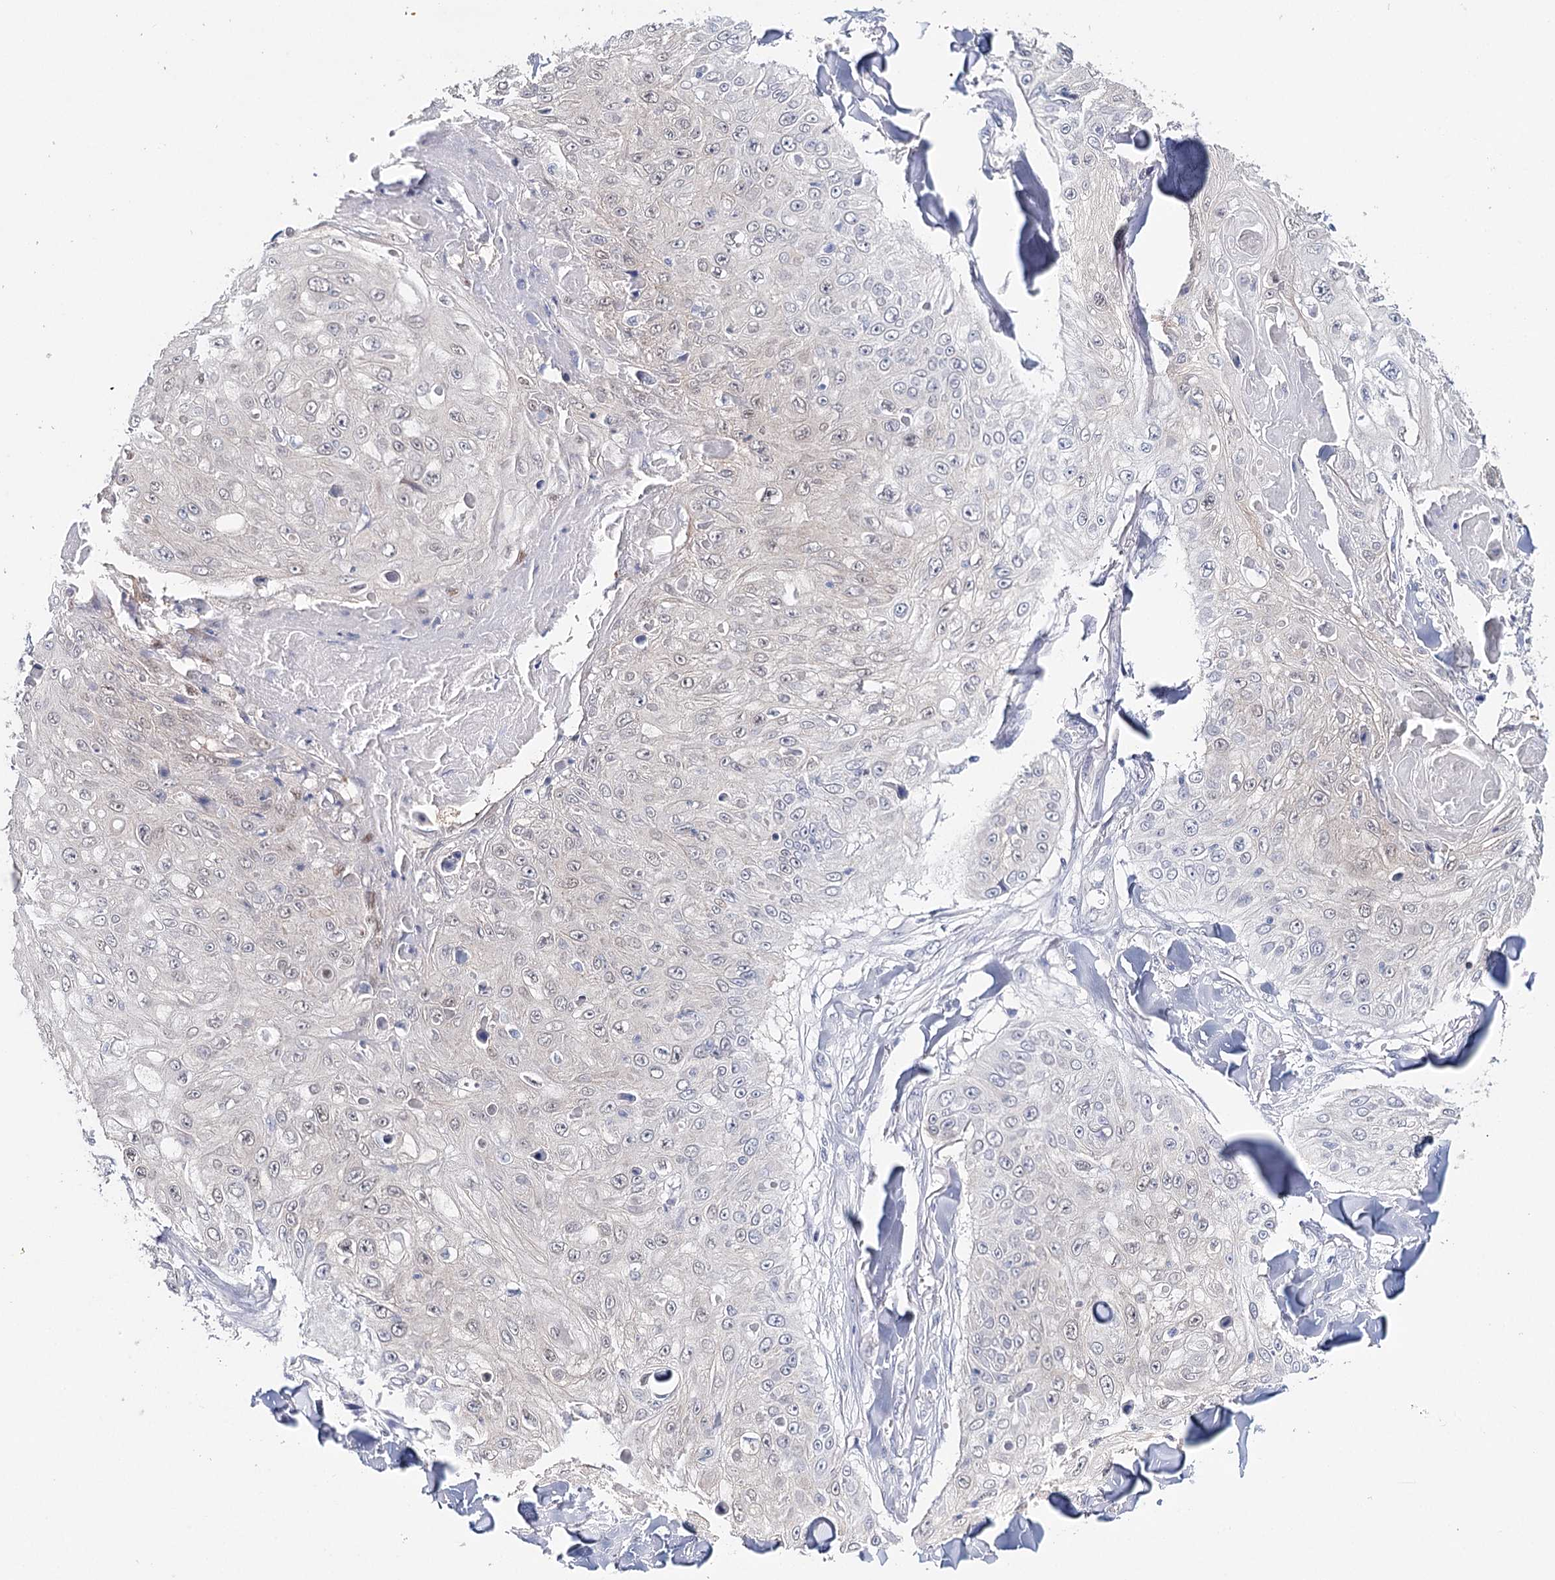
{"staining": {"intensity": "weak", "quantity": "<25%", "location": "cytoplasmic/membranous"}, "tissue": "skin cancer", "cell_type": "Tumor cells", "image_type": "cancer", "snomed": [{"axis": "morphology", "description": "Squamous cell carcinoma, NOS"}, {"axis": "topography", "description": "Skin"}], "caption": "Immunohistochemistry histopathology image of skin cancer stained for a protein (brown), which shows no staining in tumor cells.", "gene": "HSPA4L", "patient": {"sex": "male", "age": 86}}